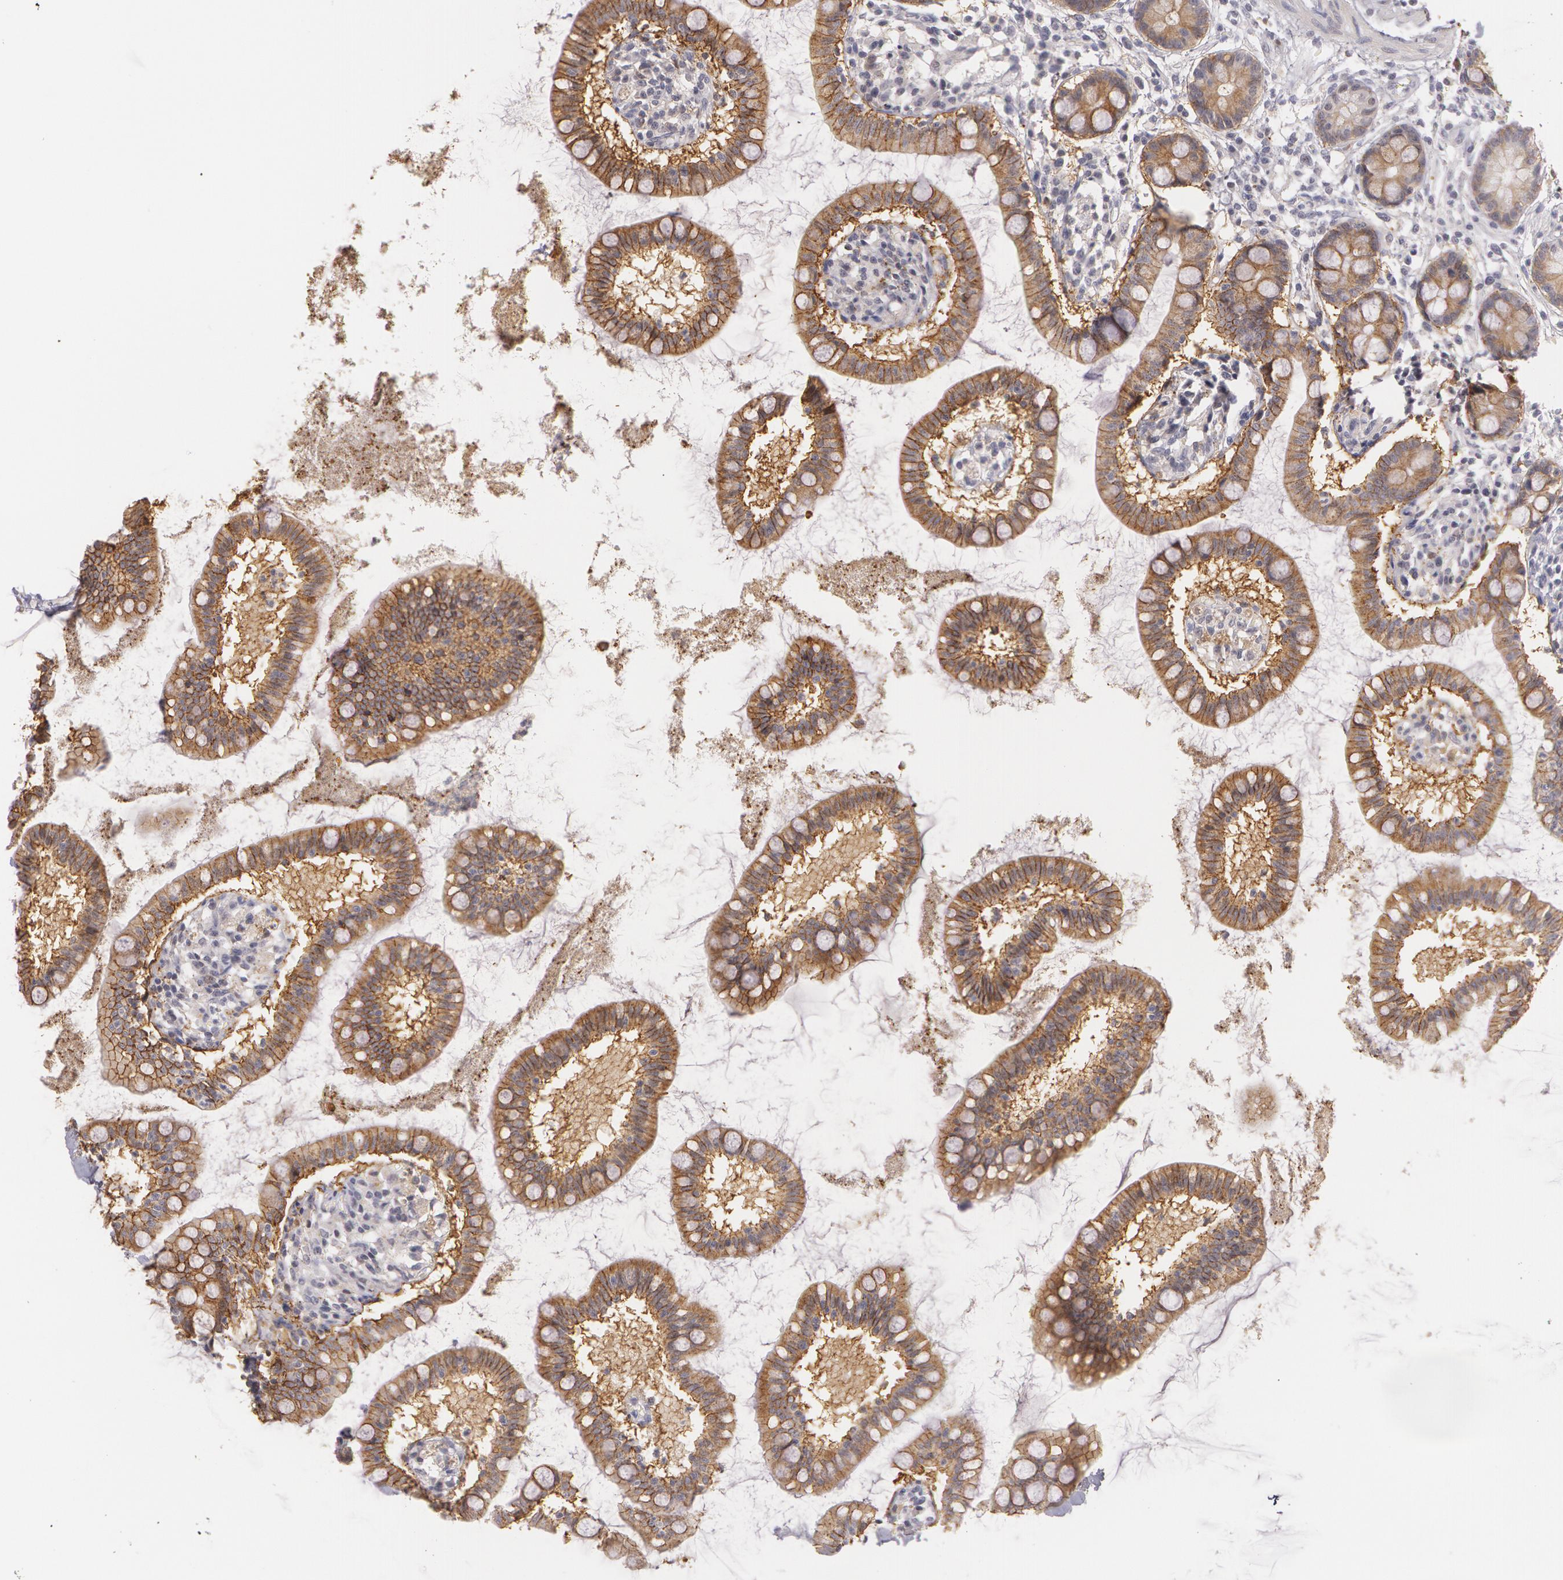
{"staining": {"intensity": "moderate", "quantity": ">75%", "location": "cytoplasmic/membranous"}, "tissue": "small intestine", "cell_type": "Glandular cells", "image_type": "normal", "snomed": [{"axis": "morphology", "description": "Normal tissue, NOS"}, {"axis": "topography", "description": "Small intestine"}], "caption": "About >75% of glandular cells in normal human small intestine display moderate cytoplasmic/membranous protein positivity as visualized by brown immunohistochemical staining.", "gene": "LBP", "patient": {"sex": "female", "age": 61}}